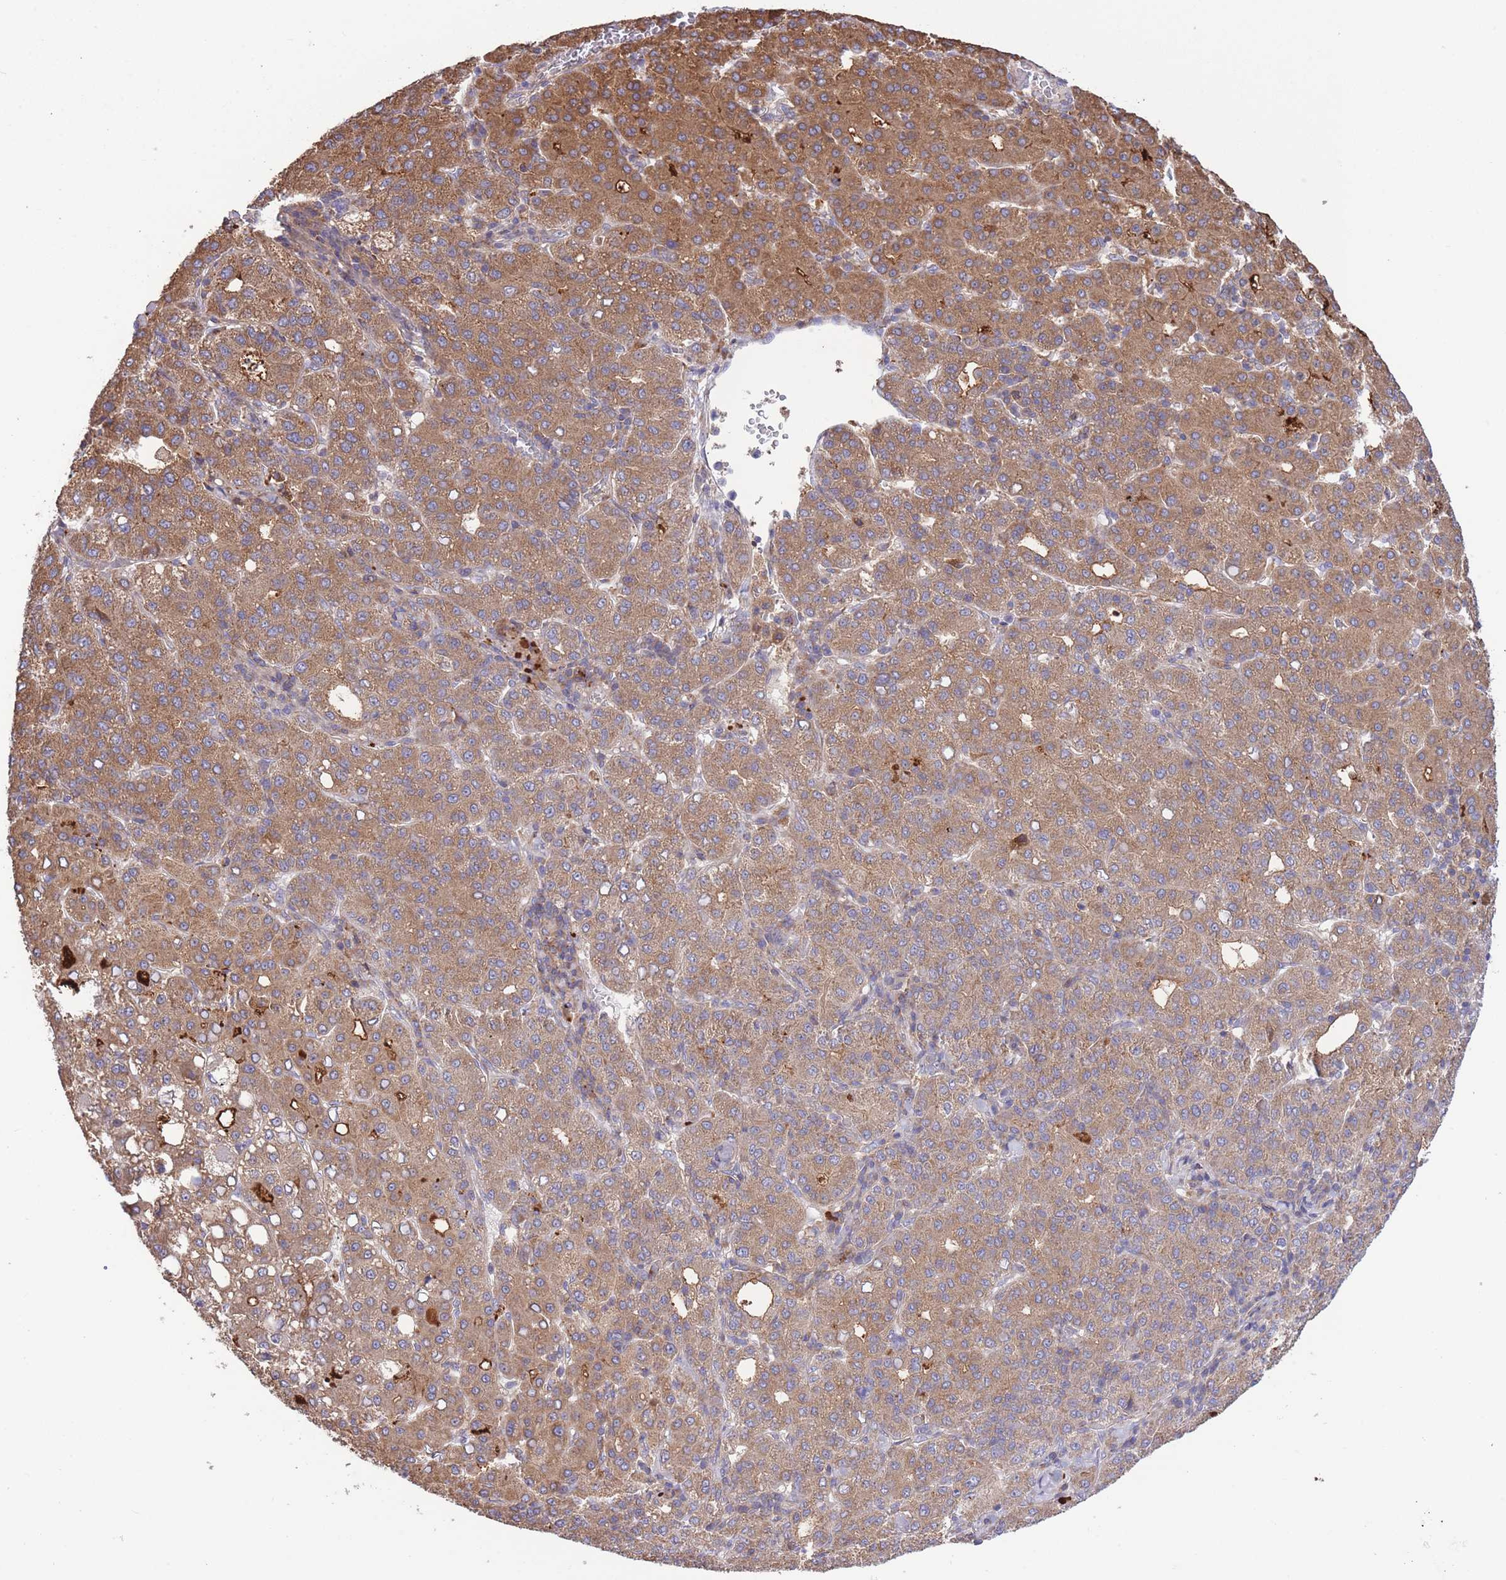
{"staining": {"intensity": "moderate", "quantity": ">75%", "location": "cytoplasmic/membranous"}, "tissue": "liver cancer", "cell_type": "Tumor cells", "image_type": "cancer", "snomed": [{"axis": "morphology", "description": "Carcinoma, Hepatocellular, NOS"}, {"axis": "topography", "description": "Liver"}], "caption": "Protein staining of hepatocellular carcinoma (liver) tissue exhibits moderate cytoplasmic/membranous staining in approximately >75% of tumor cells.", "gene": "ATP13A2", "patient": {"sex": "male", "age": 65}}